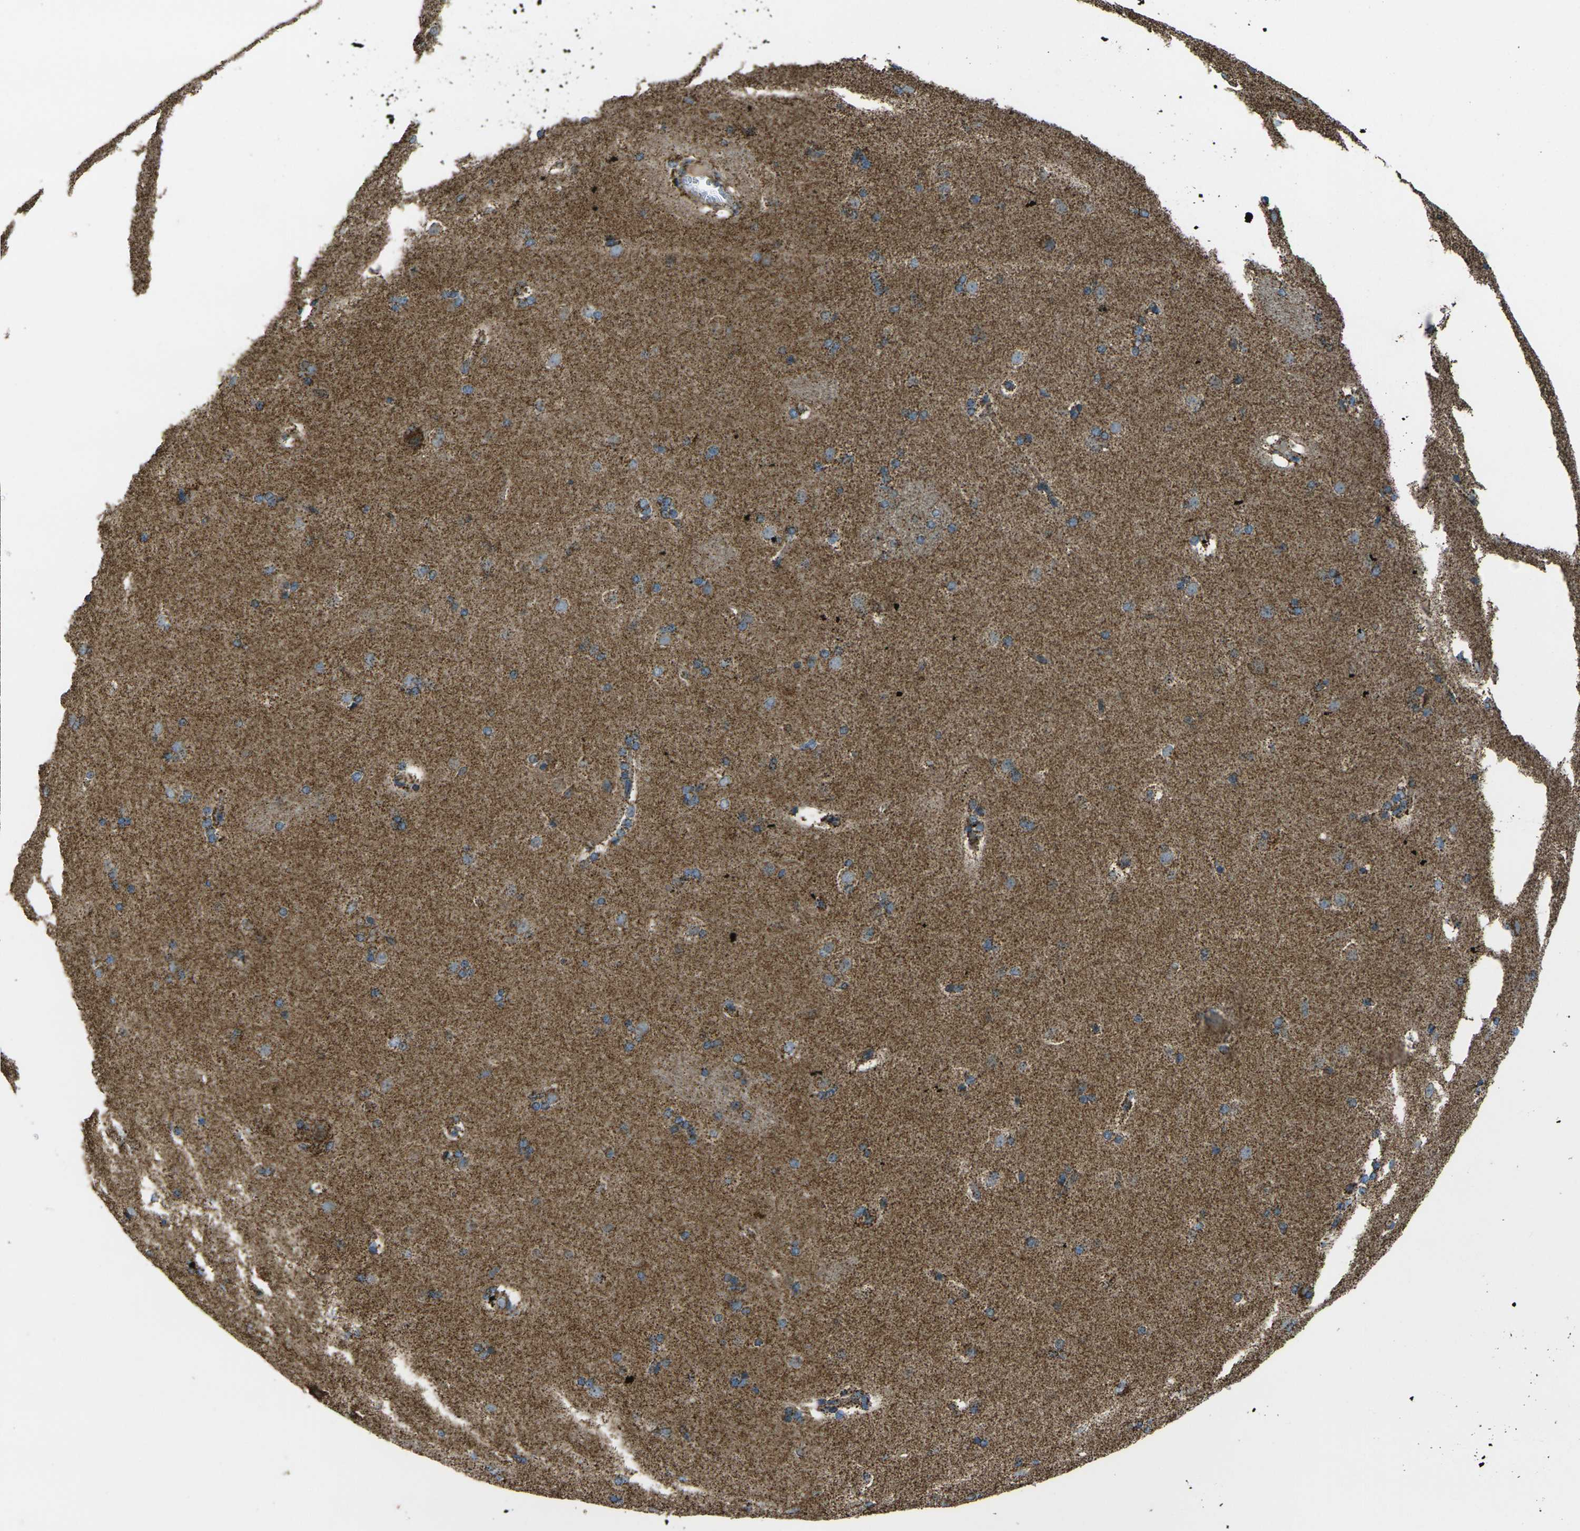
{"staining": {"intensity": "moderate", "quantity": "25%-75%", "location": "cytoplasmic/membranous"}, "tissue": "caudate", "cell_type": "Glial cells", "image_type": "normal", "snomed": [{"axis": "morphology", "description": "Normal tissue, NOS"}, {"axis": "topography", "description": "Lateral ventricle wall"}], "caption": "An immunohistochemistry micrograph of unremarkable tissue is shown. Protein staining in brown highlights moderate cytoplasmic/membranous positivity in caudate within glial cells.", "gene": "KLHL5", "patient": {"sex": "female", "age": 19}}